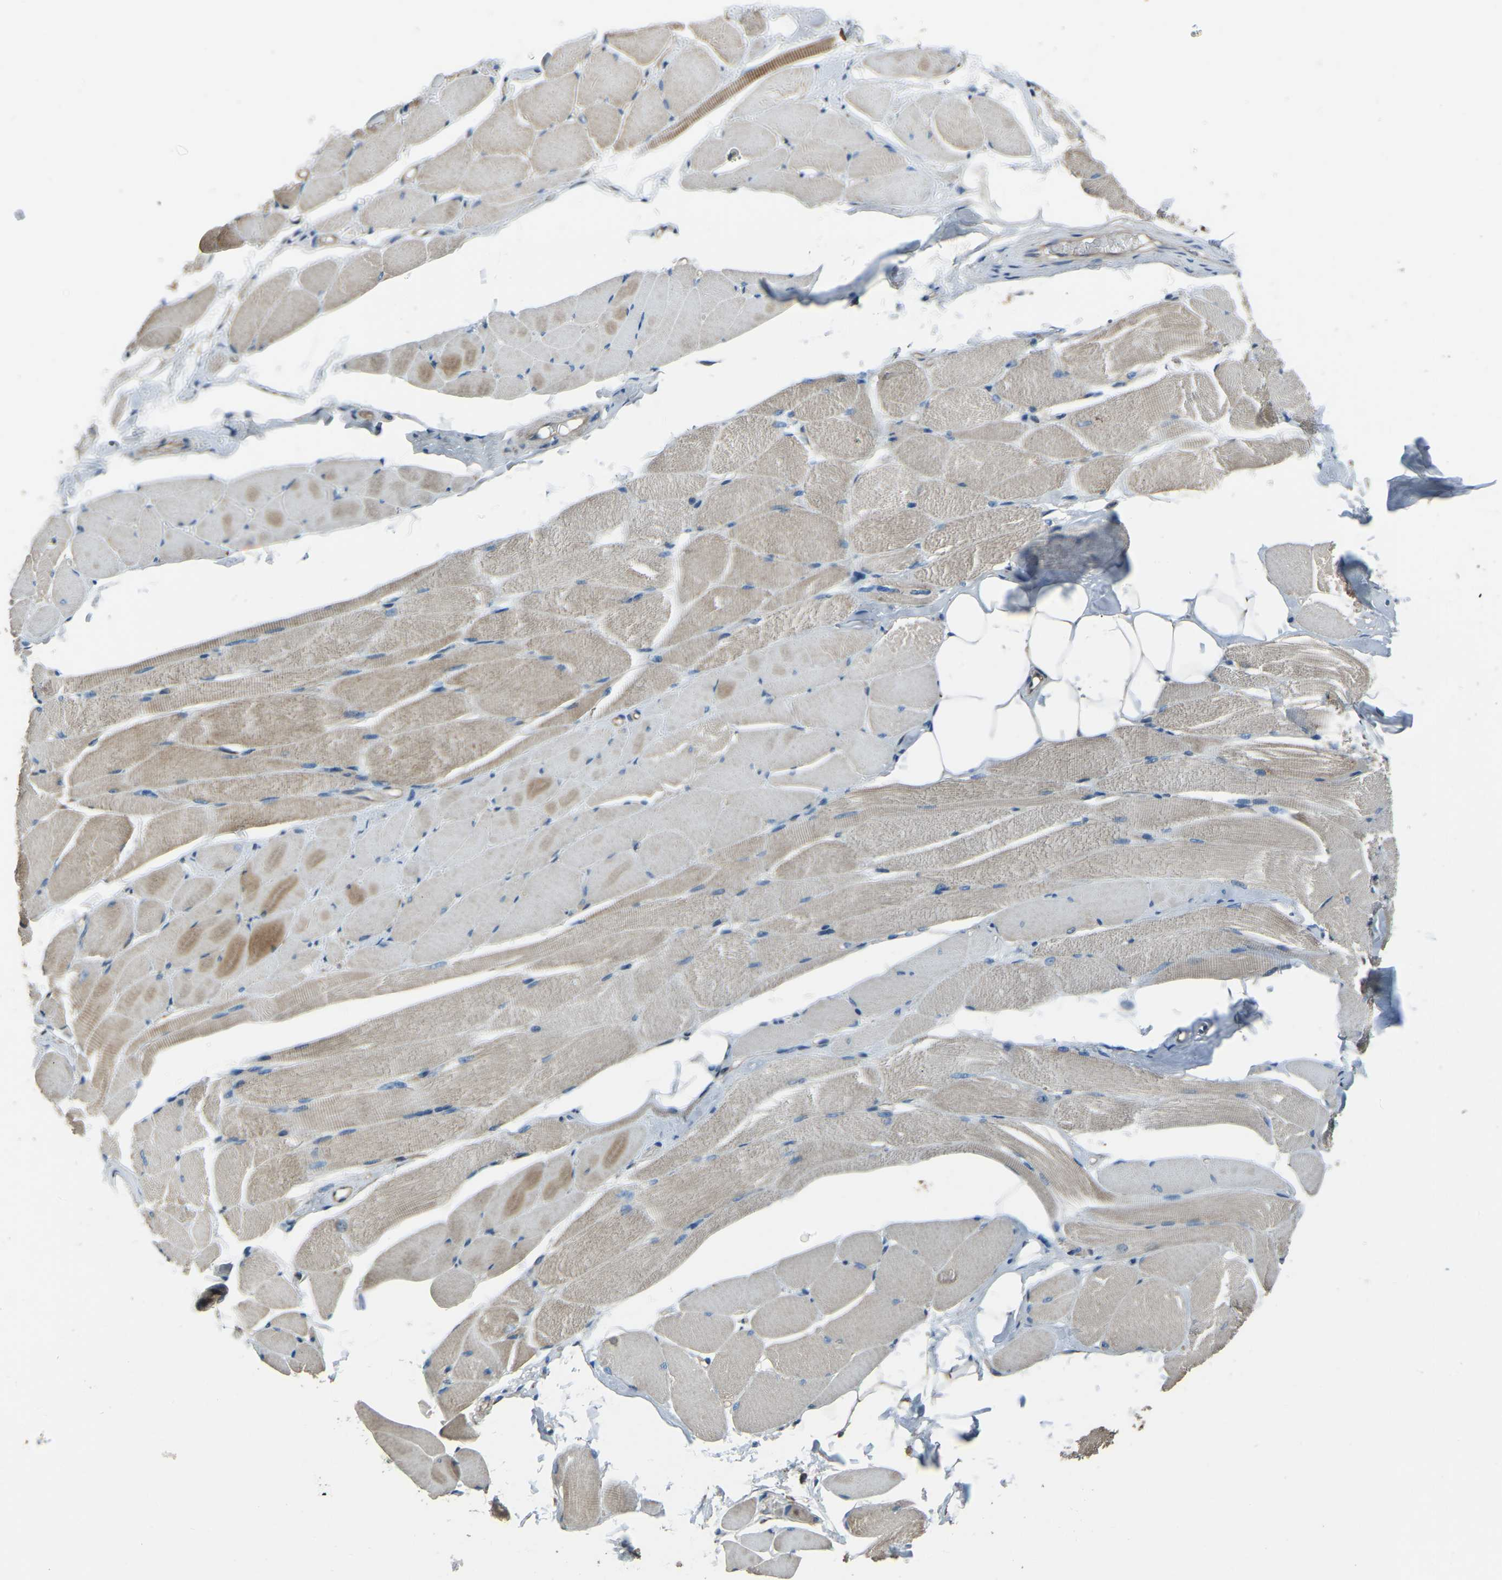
{"staining": {"intensity": "weak", "quantity": ">75%", "location": "cytoplasmic/membranous"}, "tissue": "skeletal muscle", "cell_type": "Myocytes", "image_type": "normal", "snomed": [{"axis": "morphology", "description": "Normal tissue, NOS"}, {"axis": "topography", "description": "Skeletal muscle"}, {"axis": "topography", "description": "Peripheral nerve tissue"}], "caption": "Immunohistochemical staining of unremarkable human skeletal muscle reveals >75% levels of weak cytoplasmic/membranous protein positivity in approximately >75% of myocytes. The protein is stained brown, and the nuclei are stained in blue (DAB (3,3'-diaminobenzidine) IHC with brightfield microscopy, high magnification).", "gene": "COL3A1", "patient": {"sex": "female", "age": 84}}